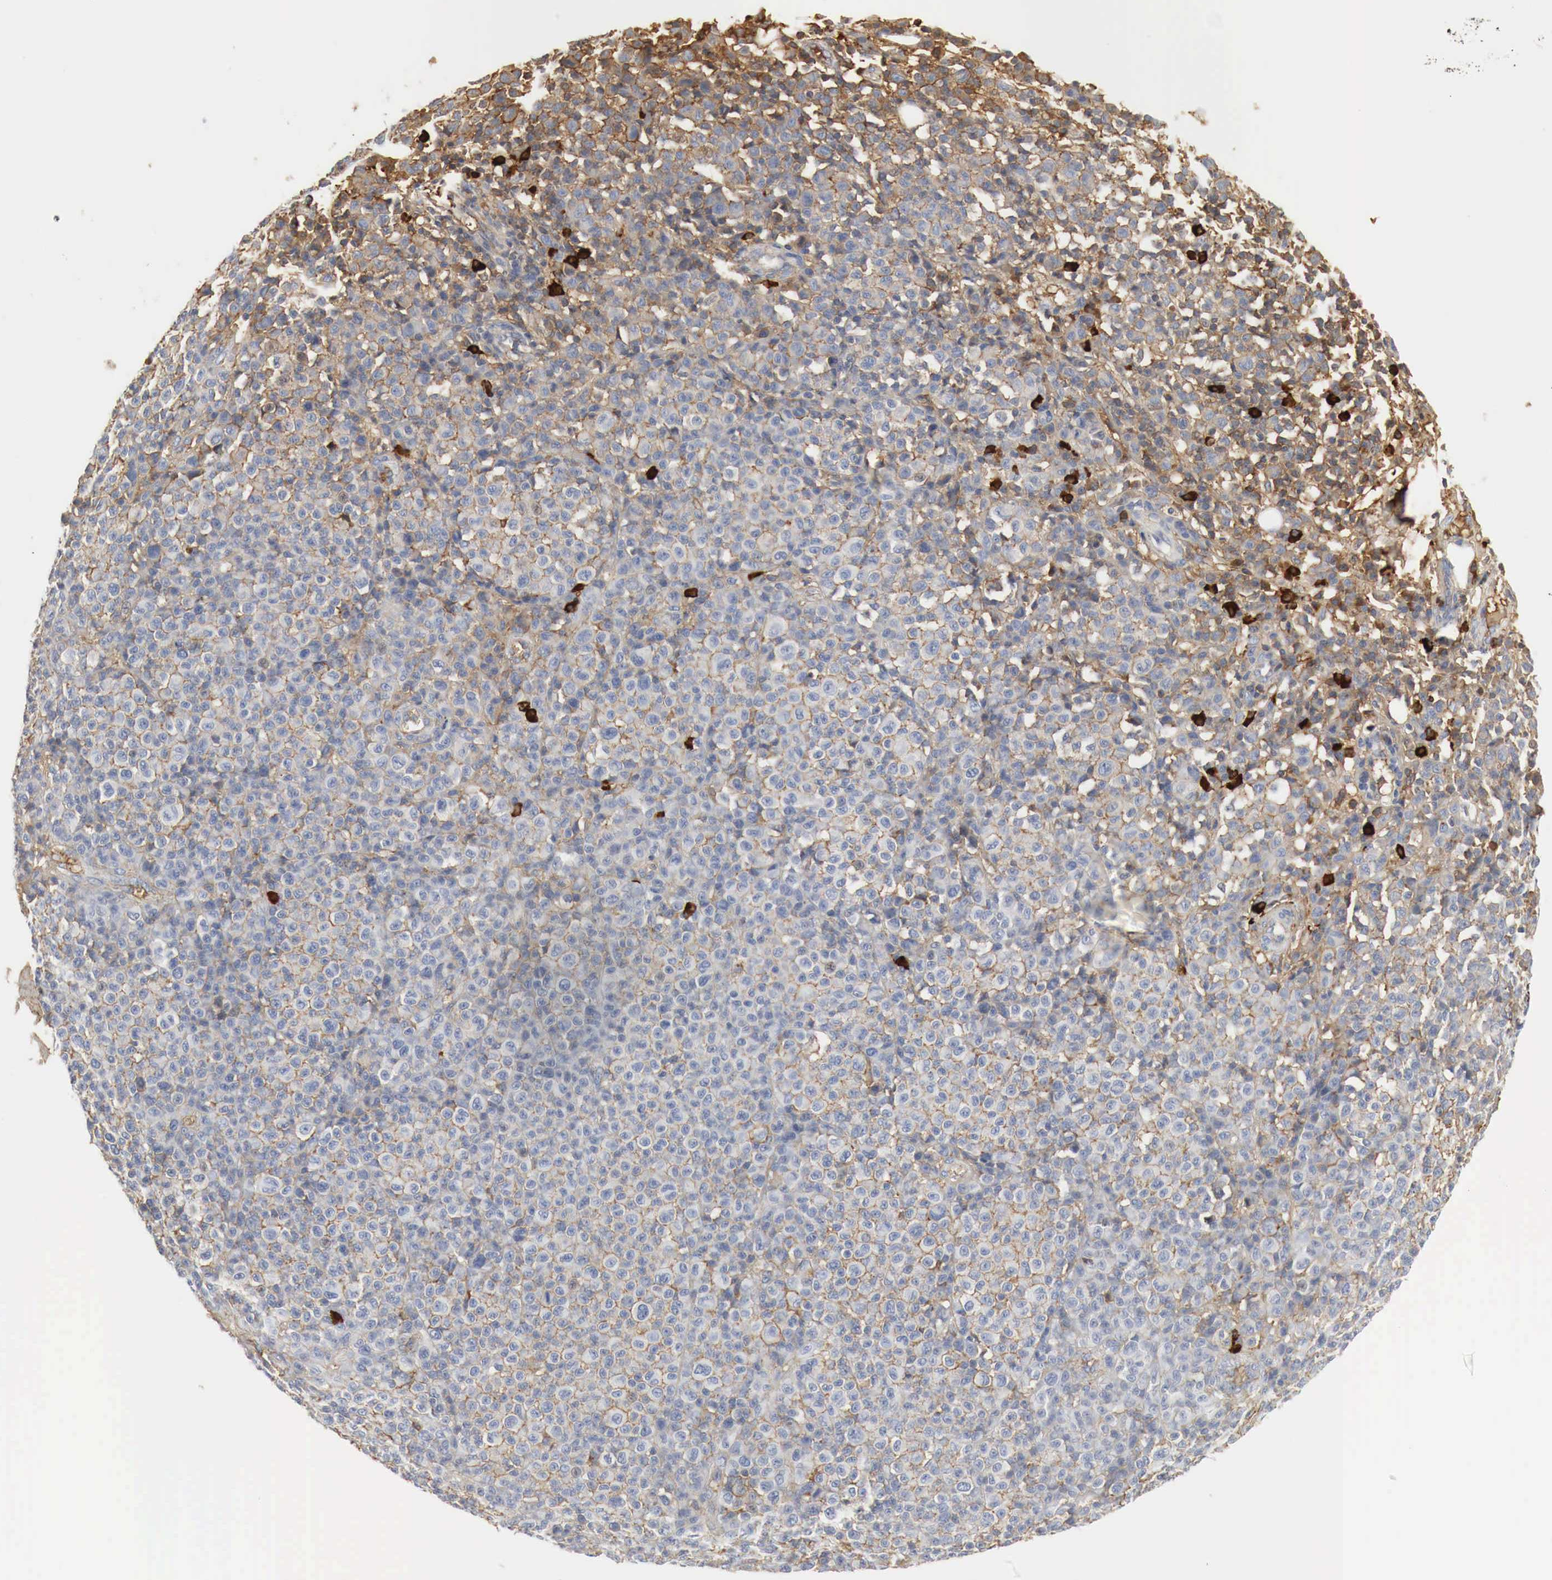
{"staining": {"intensity": "moderate", "quantity": "25%-75%", "location": "cytoplasmic/membranous"}, "tissue": "melanoma", "cell_type": "Tumor cells", "image_type": "cancer", "snomed": [{"axis": "morphology", "description": "Malignant melanoma, Metastatic site"}, {"axis": "topography", "description": "Skin"}], "caption": "Human malignant melanoma (metastatic site) stained for a protein (brown) reveals moderate cytoplasmic/membranous positive staining in about 25%-75% of tumor cells.", "gene": "IGLC3", "patient": {"sex": "male", "age": 32}}